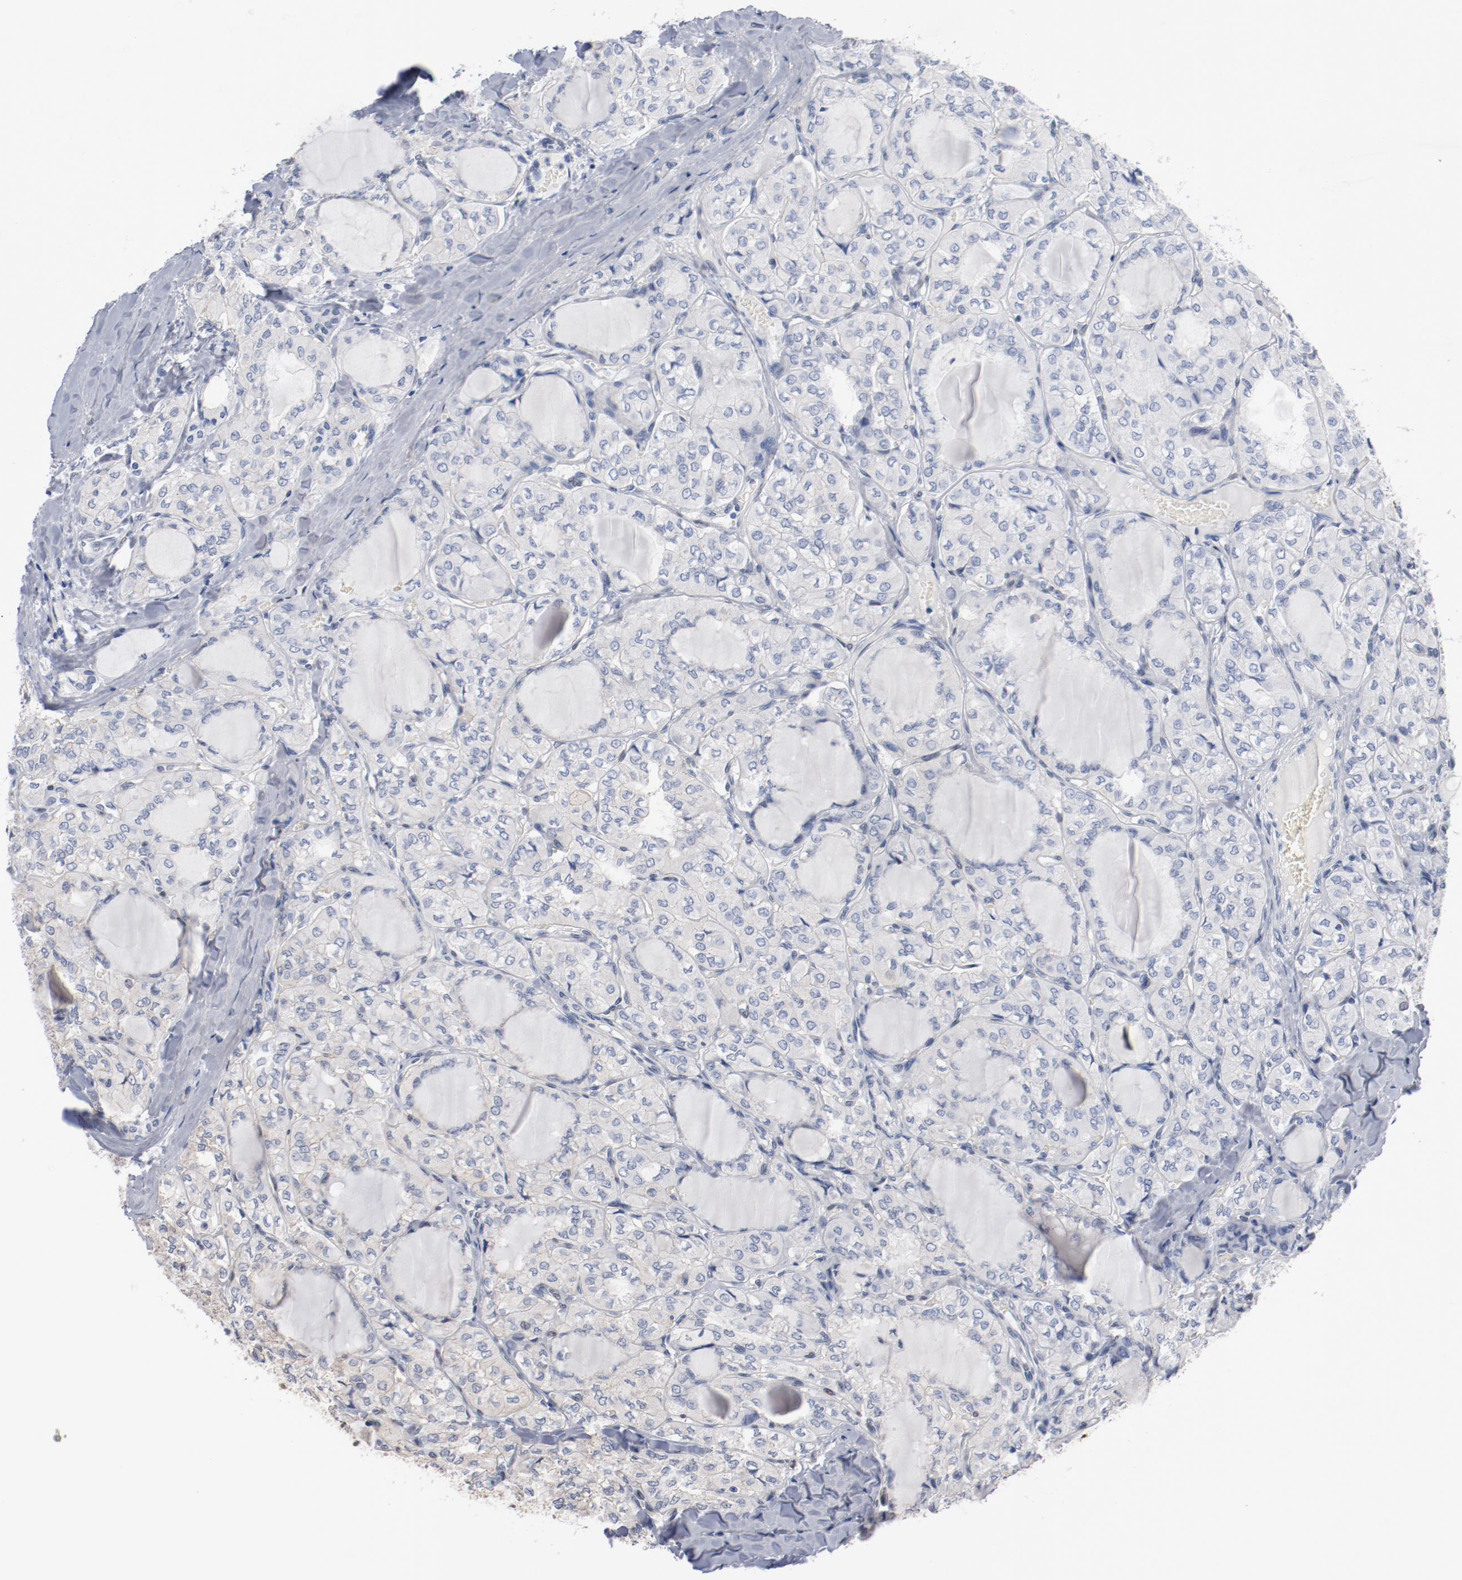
{"staining": {"intensity": "negative", "quantity": "none", "location": "none"}, "tissue": "thyroid cancer", "cell_type": "Tumor cells", "image_type": "cancer", "snomed": [{"axis": "morphology", "description": "Papillary adenocarcinoma, NOS"}, {"axis": "topography", "description": "Thyroid gland"}], "caption": "The micrograph displays no staining of tumor cells in thyroid papillary adenocarcinoma.", "gene": "ZEB2", "patient": {"sex": "male", "age": 20}}